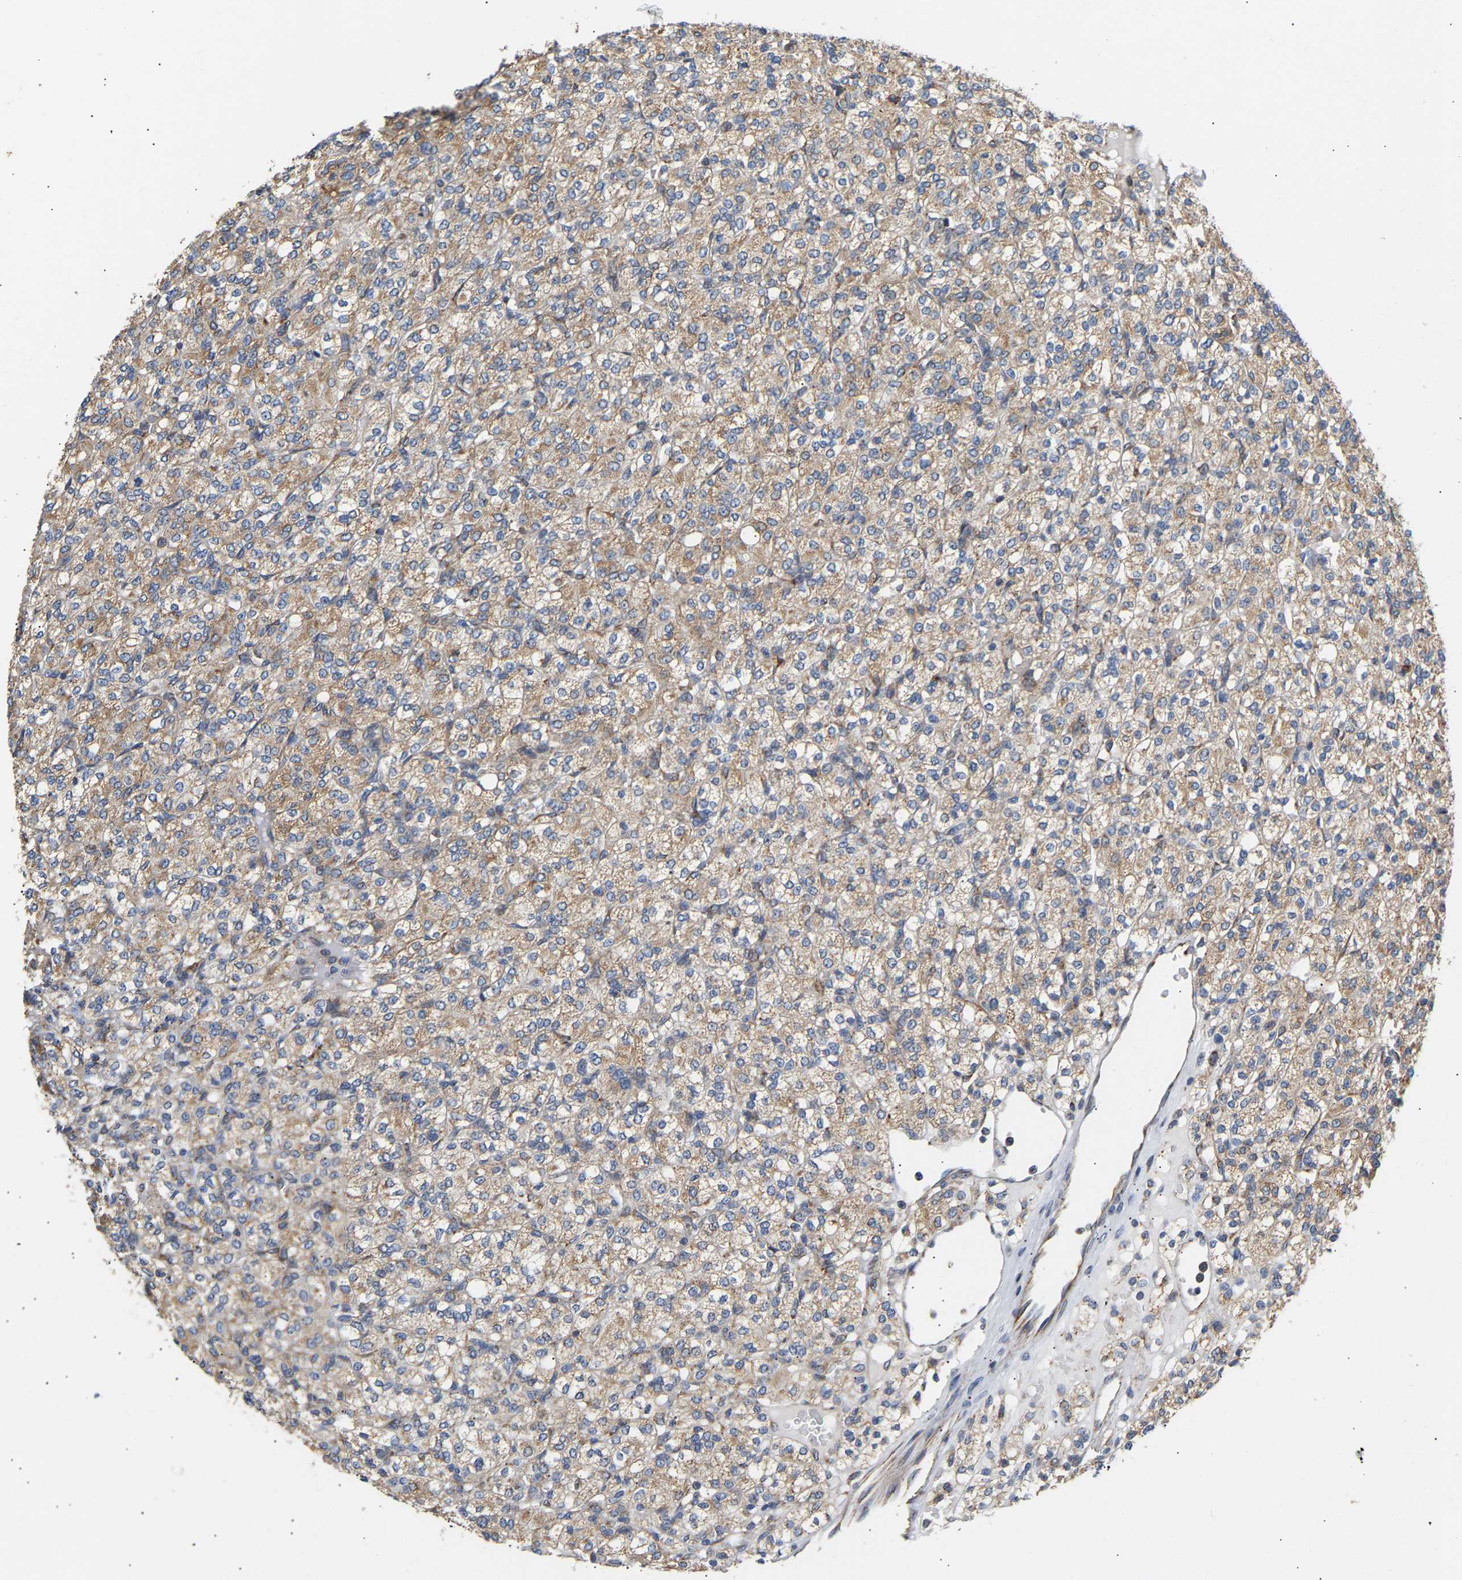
{"staining": {"intensity": "weak", "quantity": ">75%", "location": "cytoplasmic/membranous"}, "tissue": "renal cancer", "cell_type": "Tumor cells", "image_type": "cancer", "snomed": [{"axis": "morphology", "description": "Adenocarcinoma, NOS"}, {"axis": "topography", "description": "Kidney"}], "caption": "IHC of renal adenocarcinoma displays low levels of weak cytoplasmic/membranous positivity in approximately >75% of tumor cells.", "gene": "TMEM168", "patient": {"sex": "male", "age": 77}}